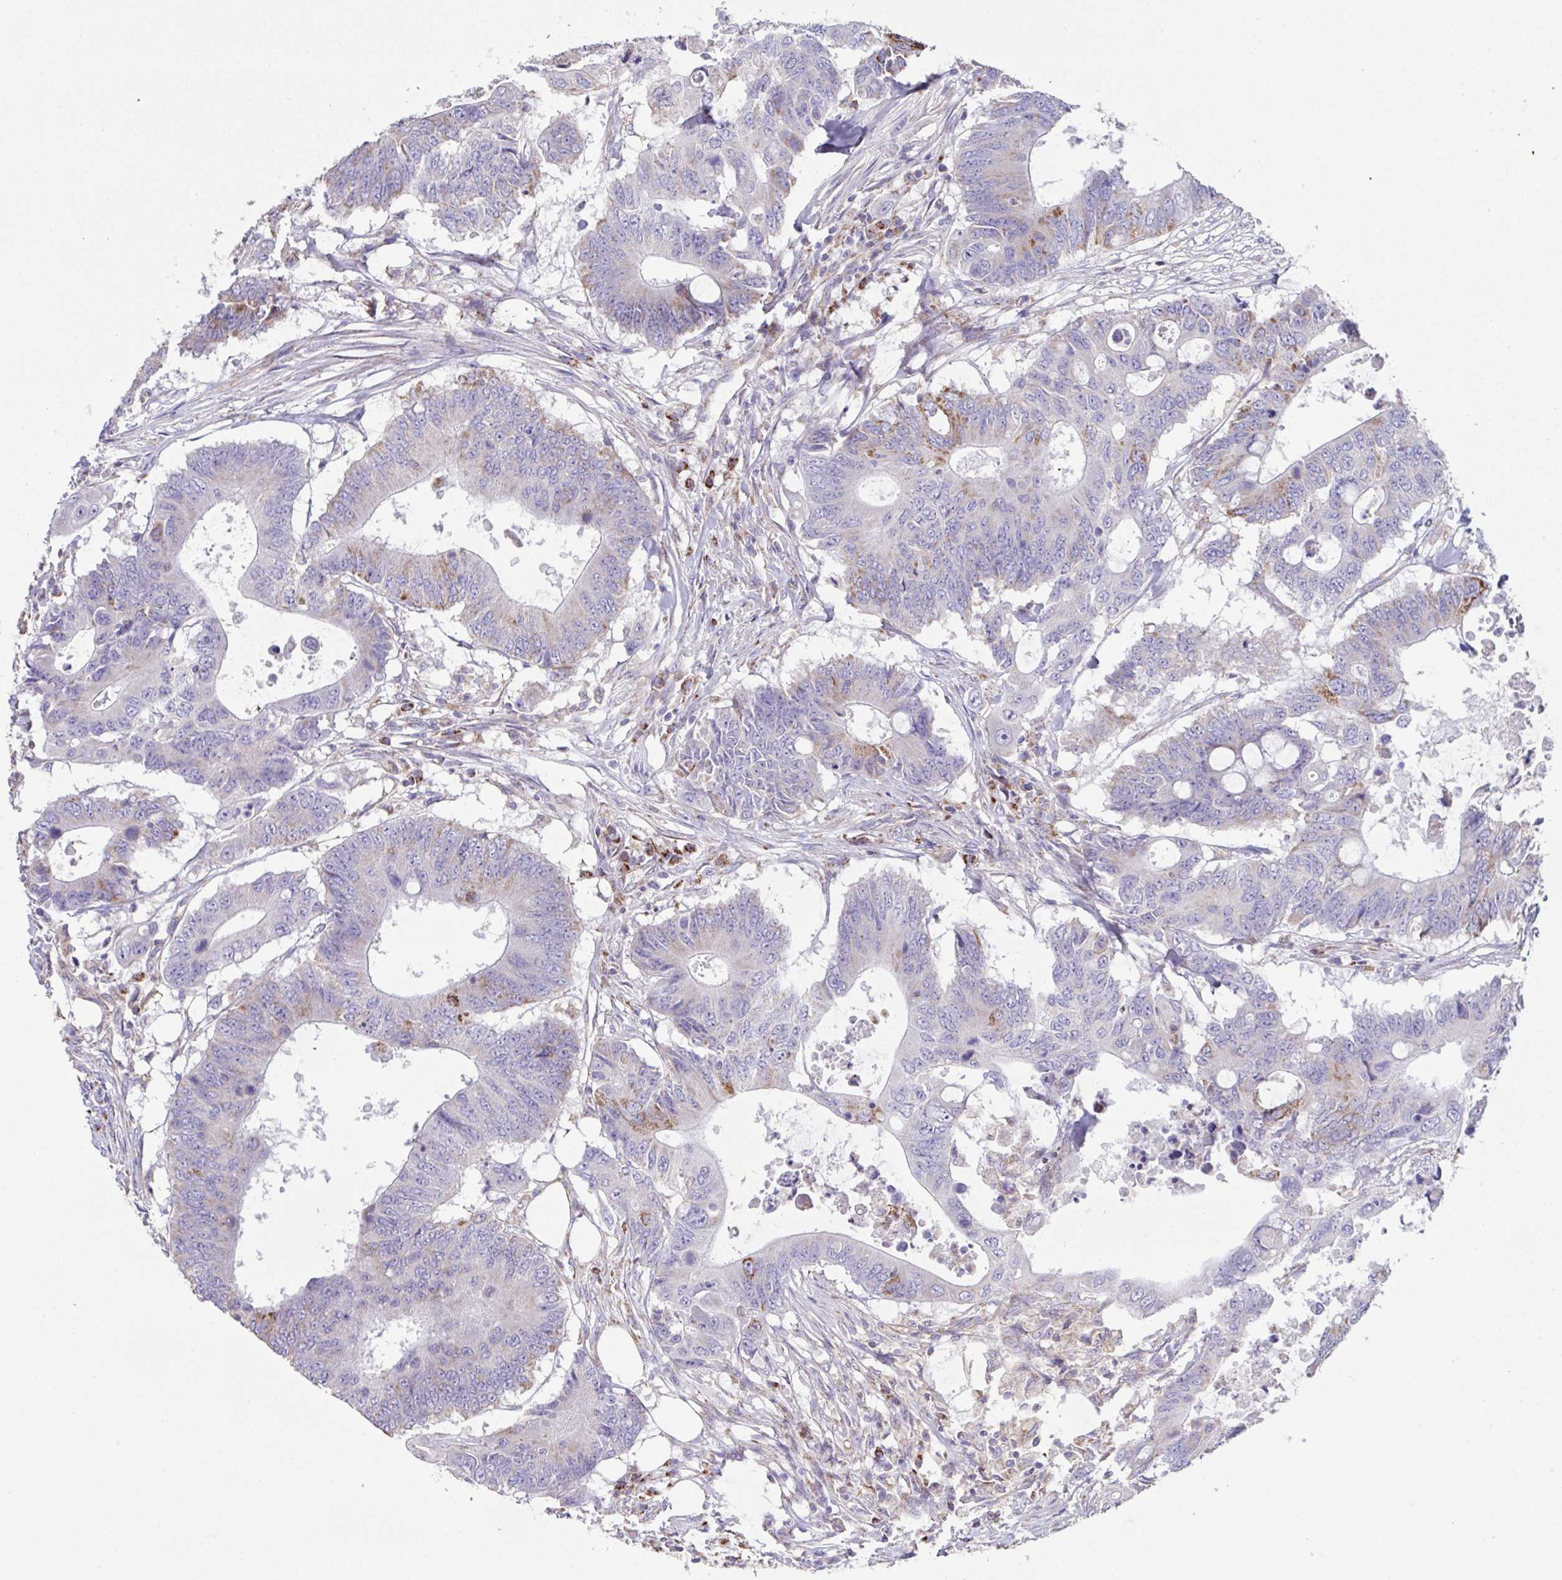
{"staining": {"intensity": "moderate", "quantity": "<25%", "location": "cytoplasmic/membranous"}, "tissue": "colorectal cancer", "cell_type": "Tumor cells", "image_type": "cancer", "snomed": [{"axis": "morphology", "description": "Adenocarcinoma, NOS"}, {"axis": "topography", "description": "Colon"}], "caption": "This histopathology image displays colorectal adenocarcinoma stained with immunohistochemistry (IHC) to label a protein in brown. The cytoplasmic/membranous of tumor cells show moderate positivity for the protein. Nuclei are counter-stained blue.", "gene": "DOK7", "patient": {"sex": "male", "age": 71}}